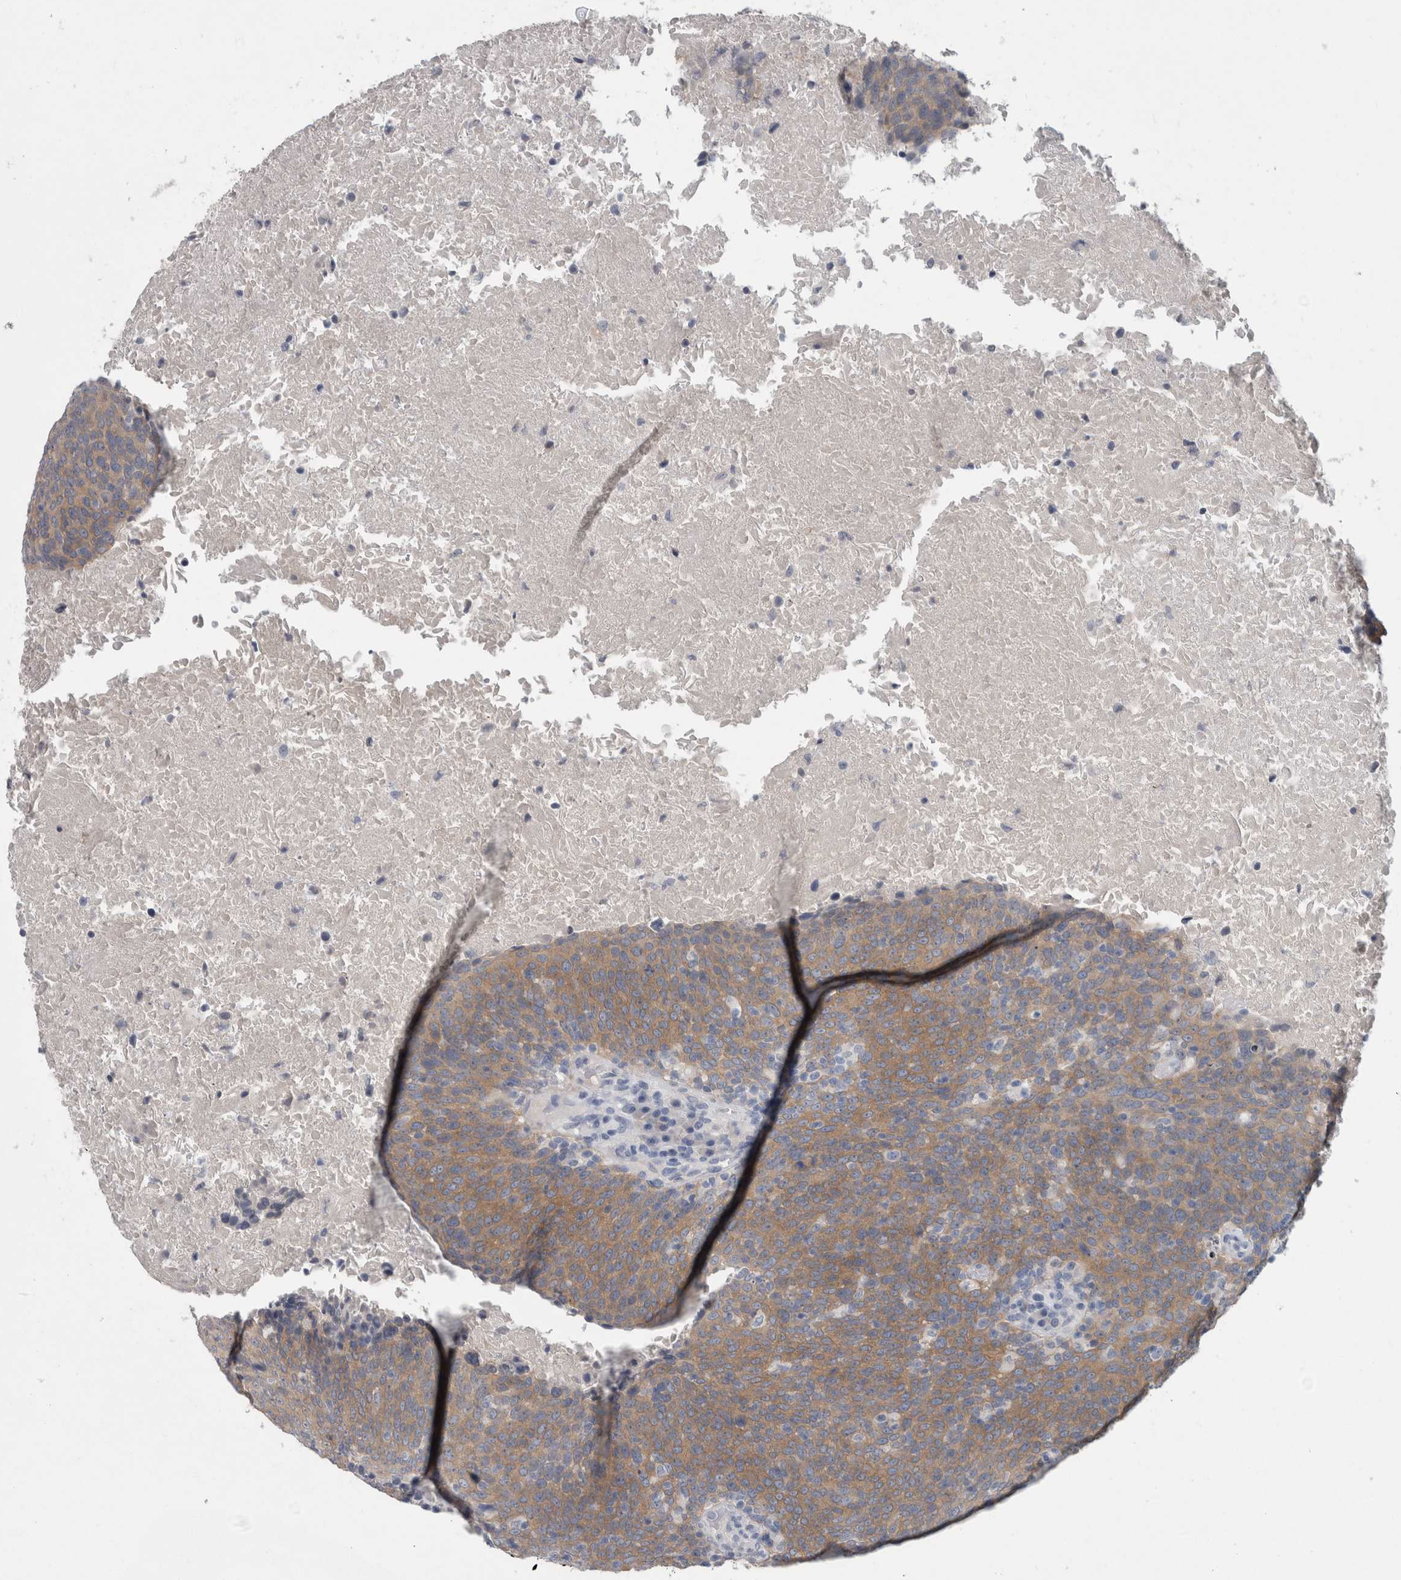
{"staining": {"intensity": "moderate", "quantity": ">75%", "location": "cytoplasmic/membranous"}, "tissue": "head and neck cancer", "cell_type": "Tumor cells", "image_type": "cancer", "snomed": [{"axis": "morphology", "description": "Squamous cell carcinoma, NOS"}, {"axis": "morphology", "description": "Squamous cell carcinoma, metastatic, NOS"}, {"axis": "topography", "description": "Lymph node"}, {"axis": "topography", "description": "Head-Neck"}], "caption": "Immunohistochemical staining of head and neck cancer (squamous cell carcinoma) shows medium levels of moderate cytoplasmic/membranous positivity in about >75% of tumor cells.", "gene": "FAM83H", "patient": {"sex": "male", "age": 62}}